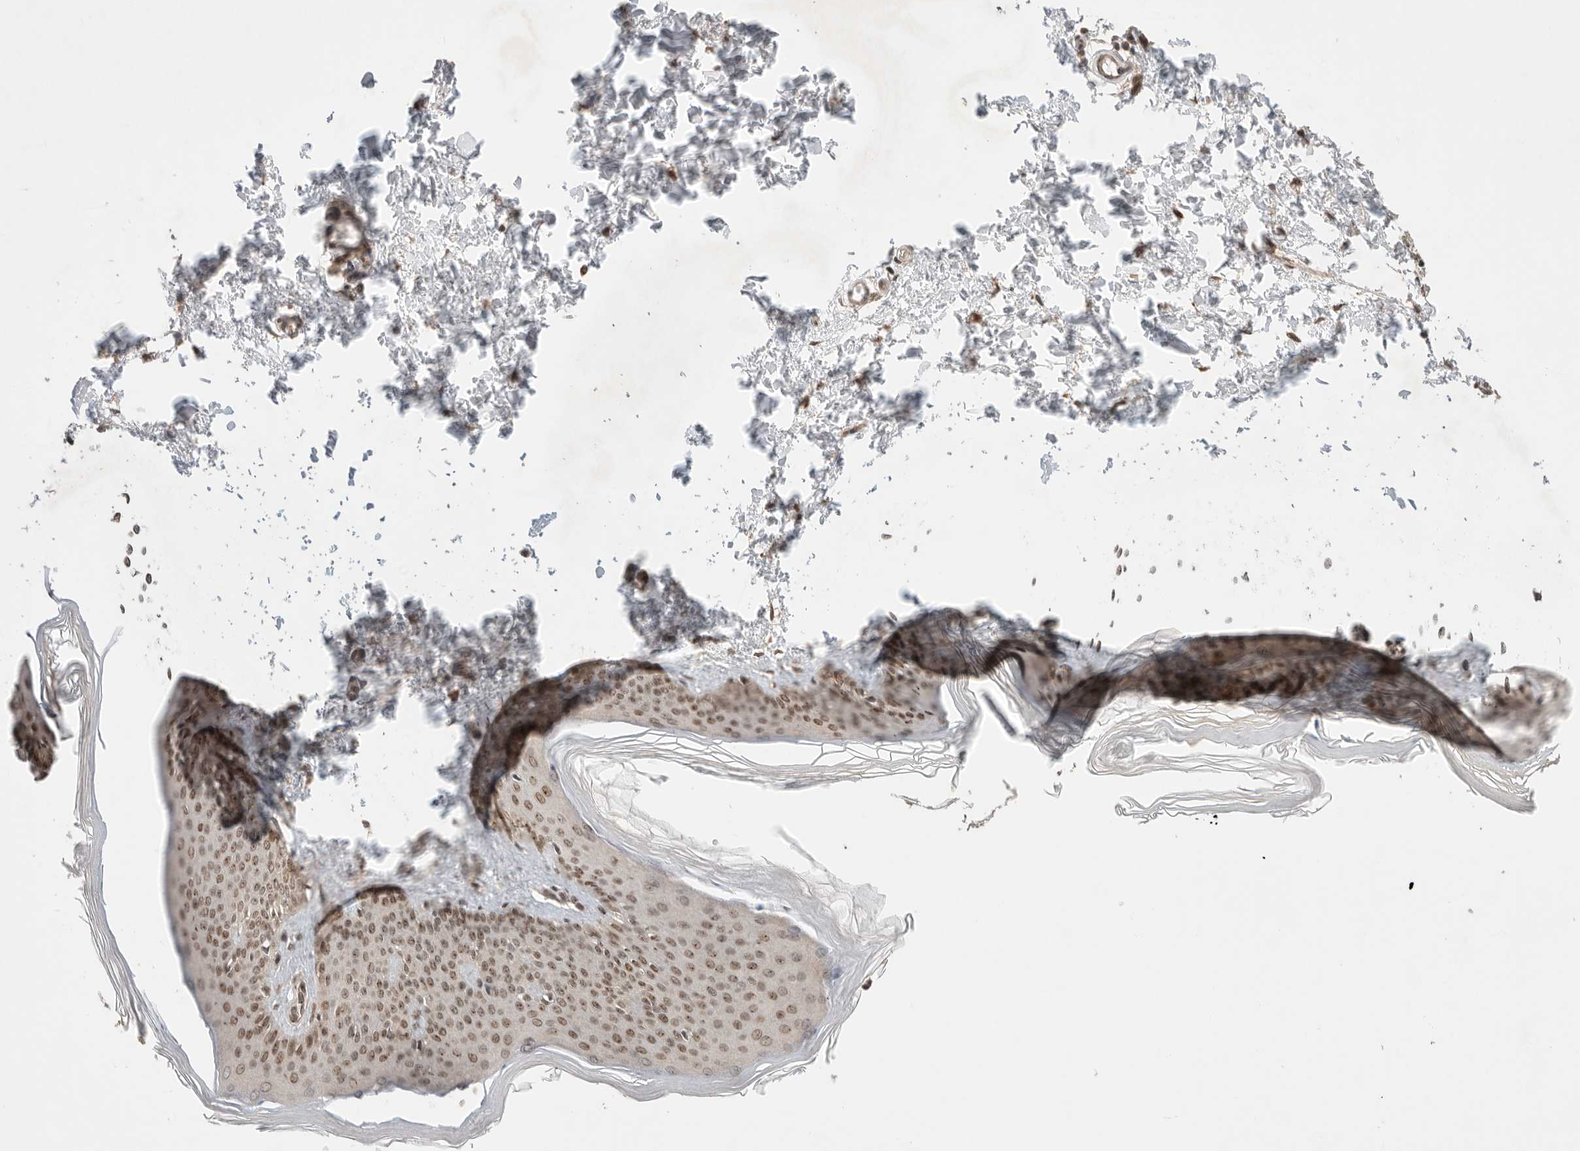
{"staining": {"intensity": "moderate", "quantity": ">75%", "location": "cytoplasmic/membranous,nuclear"}, "tissue": "skin", "cell_type": "Fibroblasts", "image_type": "normal", "snomed": [{"axis": "morphology", "description": "Normal tissue, NOS"}, {"axis": "topography", "description": "Skin"}], "caption": "Immunohistochemical staining of normal human skin exhibits >75% levels of moderate cytoplasmic/membranous,nuclear protein positivity in approximately >75% of fibroblasts. (IHC, brightfield microscopy, high magnification).", "gene": "LEMD3", "patient": {"sex": "female", "age": 27}}